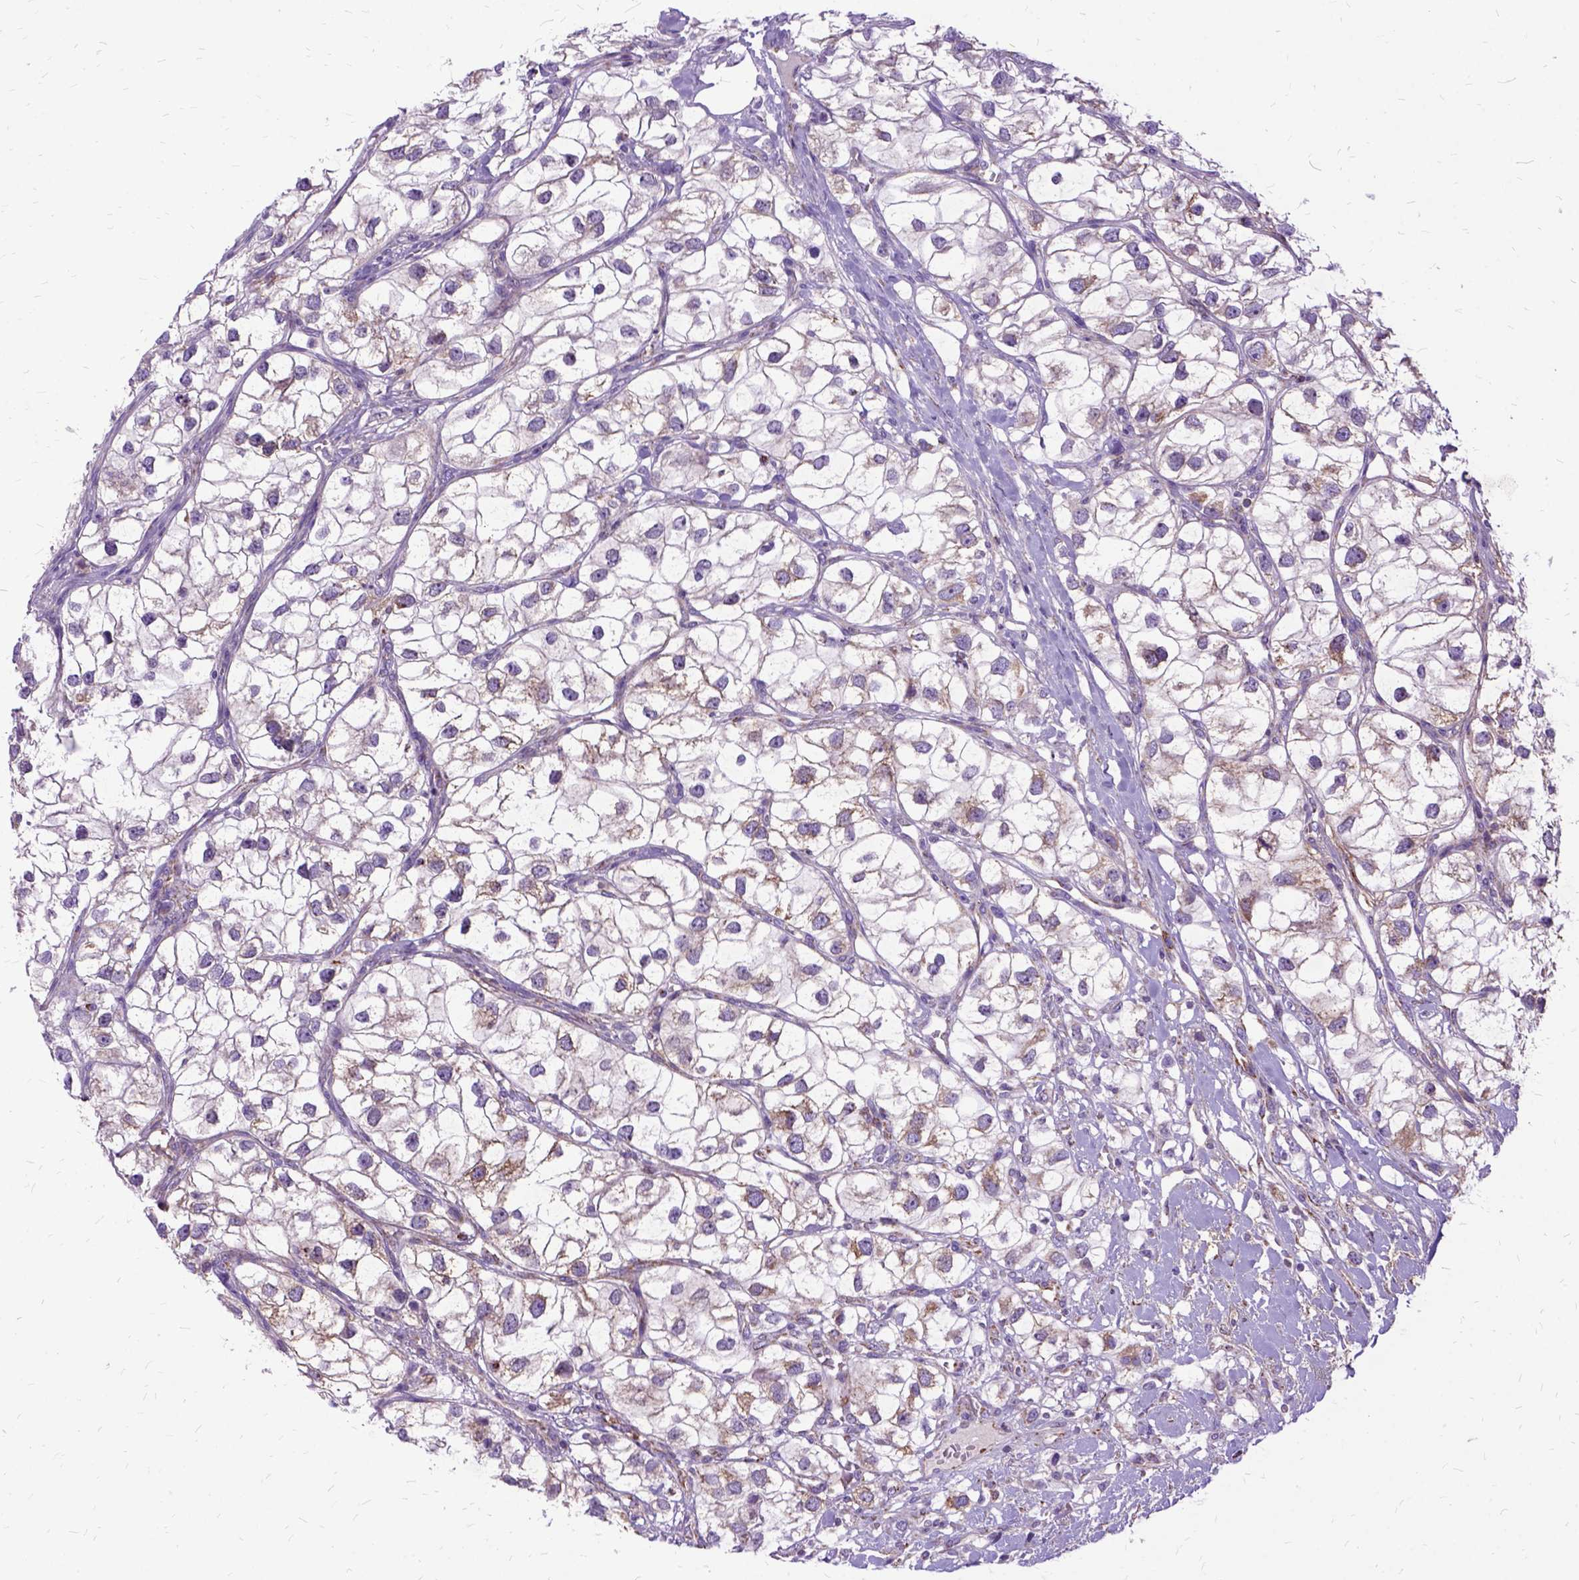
{"staining": {"intensity": "weak", "quantity": "<25%", "location": "cytoplasmic/membranous"}, "tissue": "renal cancer", "cell_type": "Tumor cells", "image_type": "cancer", "snomed": [{"axis": "morphology", "description": "Adenocarcinoma, NOS"}, {"axis": "topography", "description": "Kidney"}], "caption": "IHC image of renal adenocarcinoma stained for a protein (brown), which reveals no staining in tumor cells.", "gene": "OXCT1", "patient": {"sex": "male", "age": 59}}